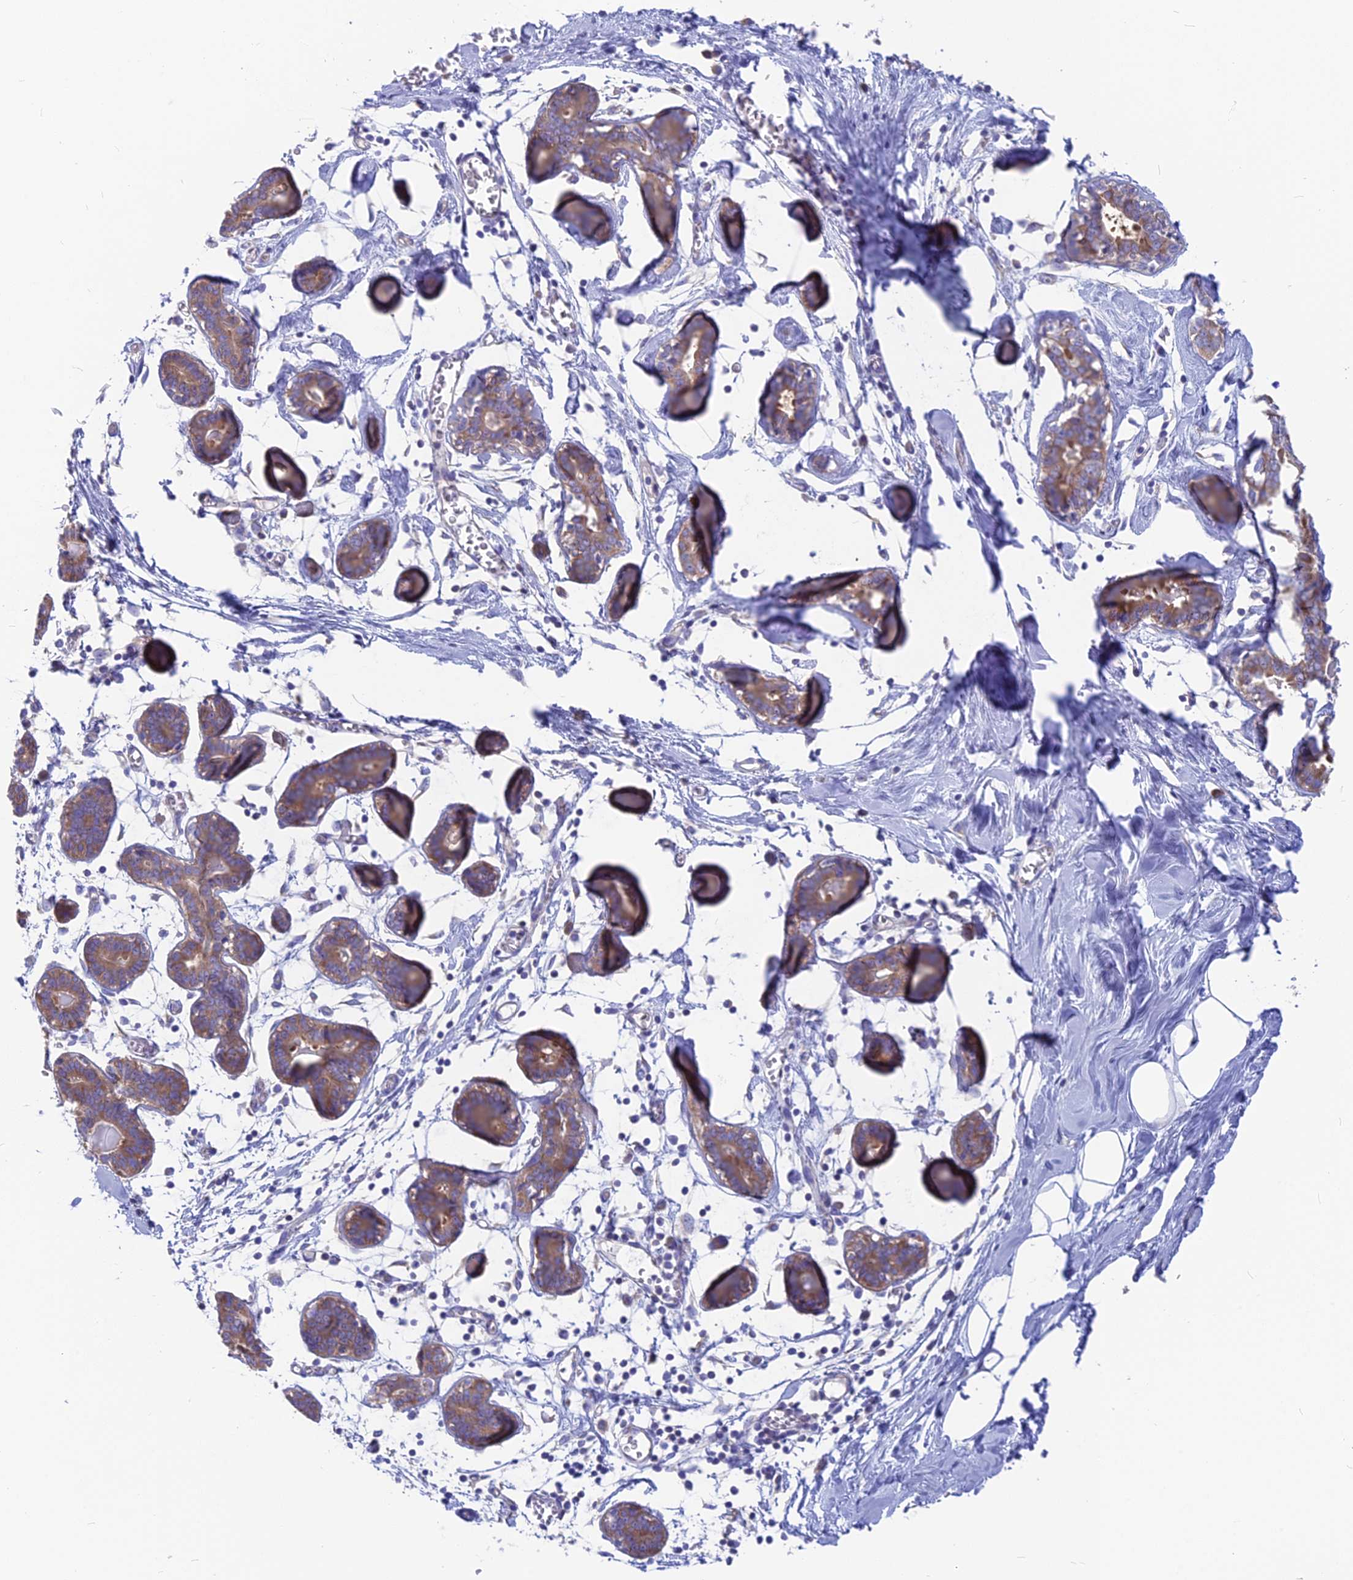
{"staining": {"intensity": "negative", "quantity": "none", "location": "none"}, "tissue": "breast", "cell_type": "Adipocytes", "image_type": "normal", "snomed": [{"axis": "morphology", "description": "Normal tissue, NOS"}, {"axis": "topography", "description": "Breast"}], "caption": "Immunohistochemical staining of benign human breast exhibits no significant positivity in adipocytes.", "gene": "LZTFL1", "patient": {"sex": "female", "age": 27}}